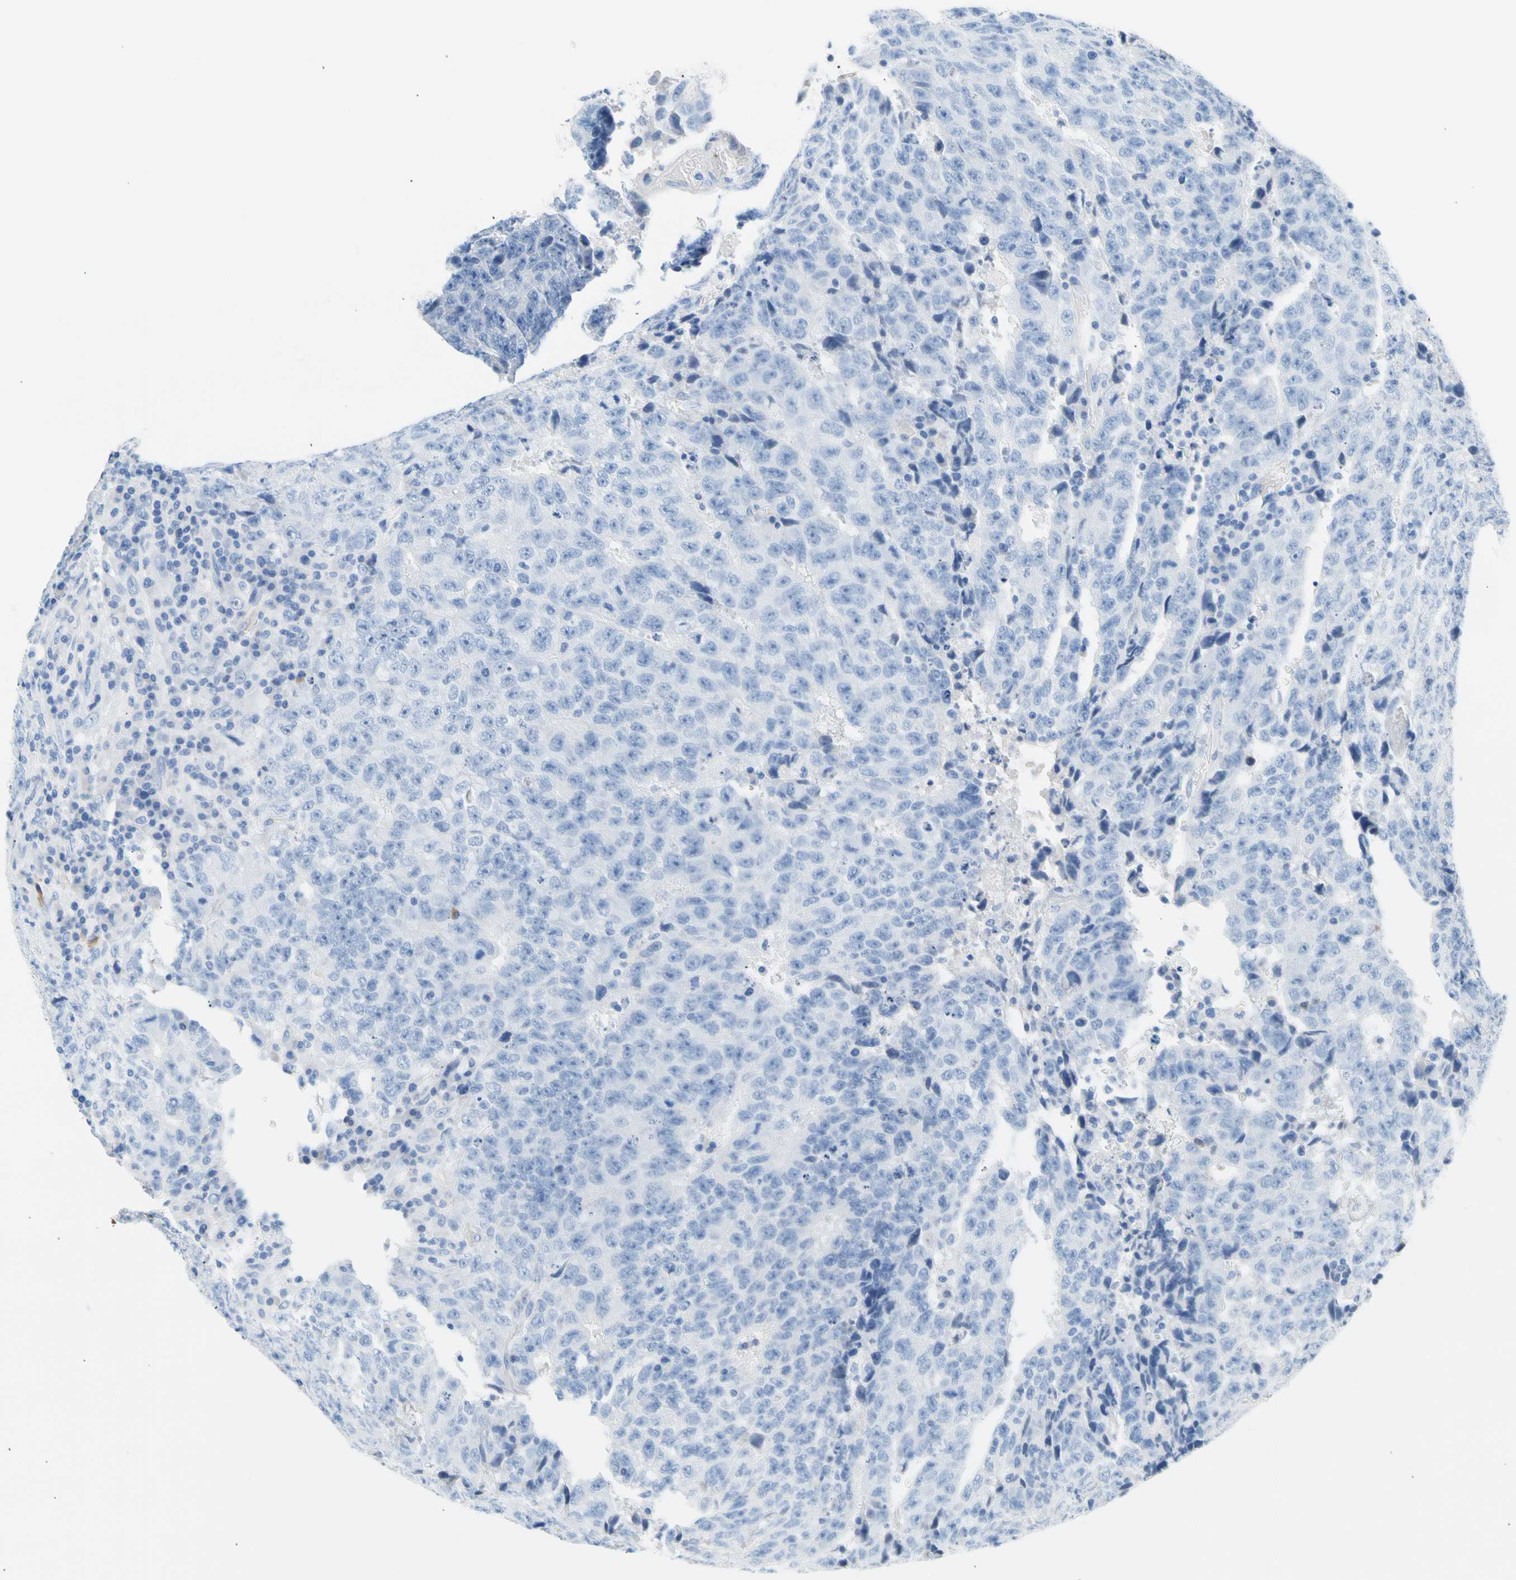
{"staining": {"intensity": "negative", "quantity": "none", "location": "none"}, "tissue": "testis cancer", "cell_type": "Tumor cells", "image_type": "cancer", "snomed": [{"axis": "morphology", "description": "Necrosis, NOS"}, {"axis": "morphology", "description": "Carcinoma, Embryonal, NOS"}, {"axis": "topography", "description": "Testis"}], "caption": "A micrograph of testis cancer stained for a protein exhibits no brown staining in tumor cells.", "gene": "CEL", "patient": {"sex": "male", "age": 19}}